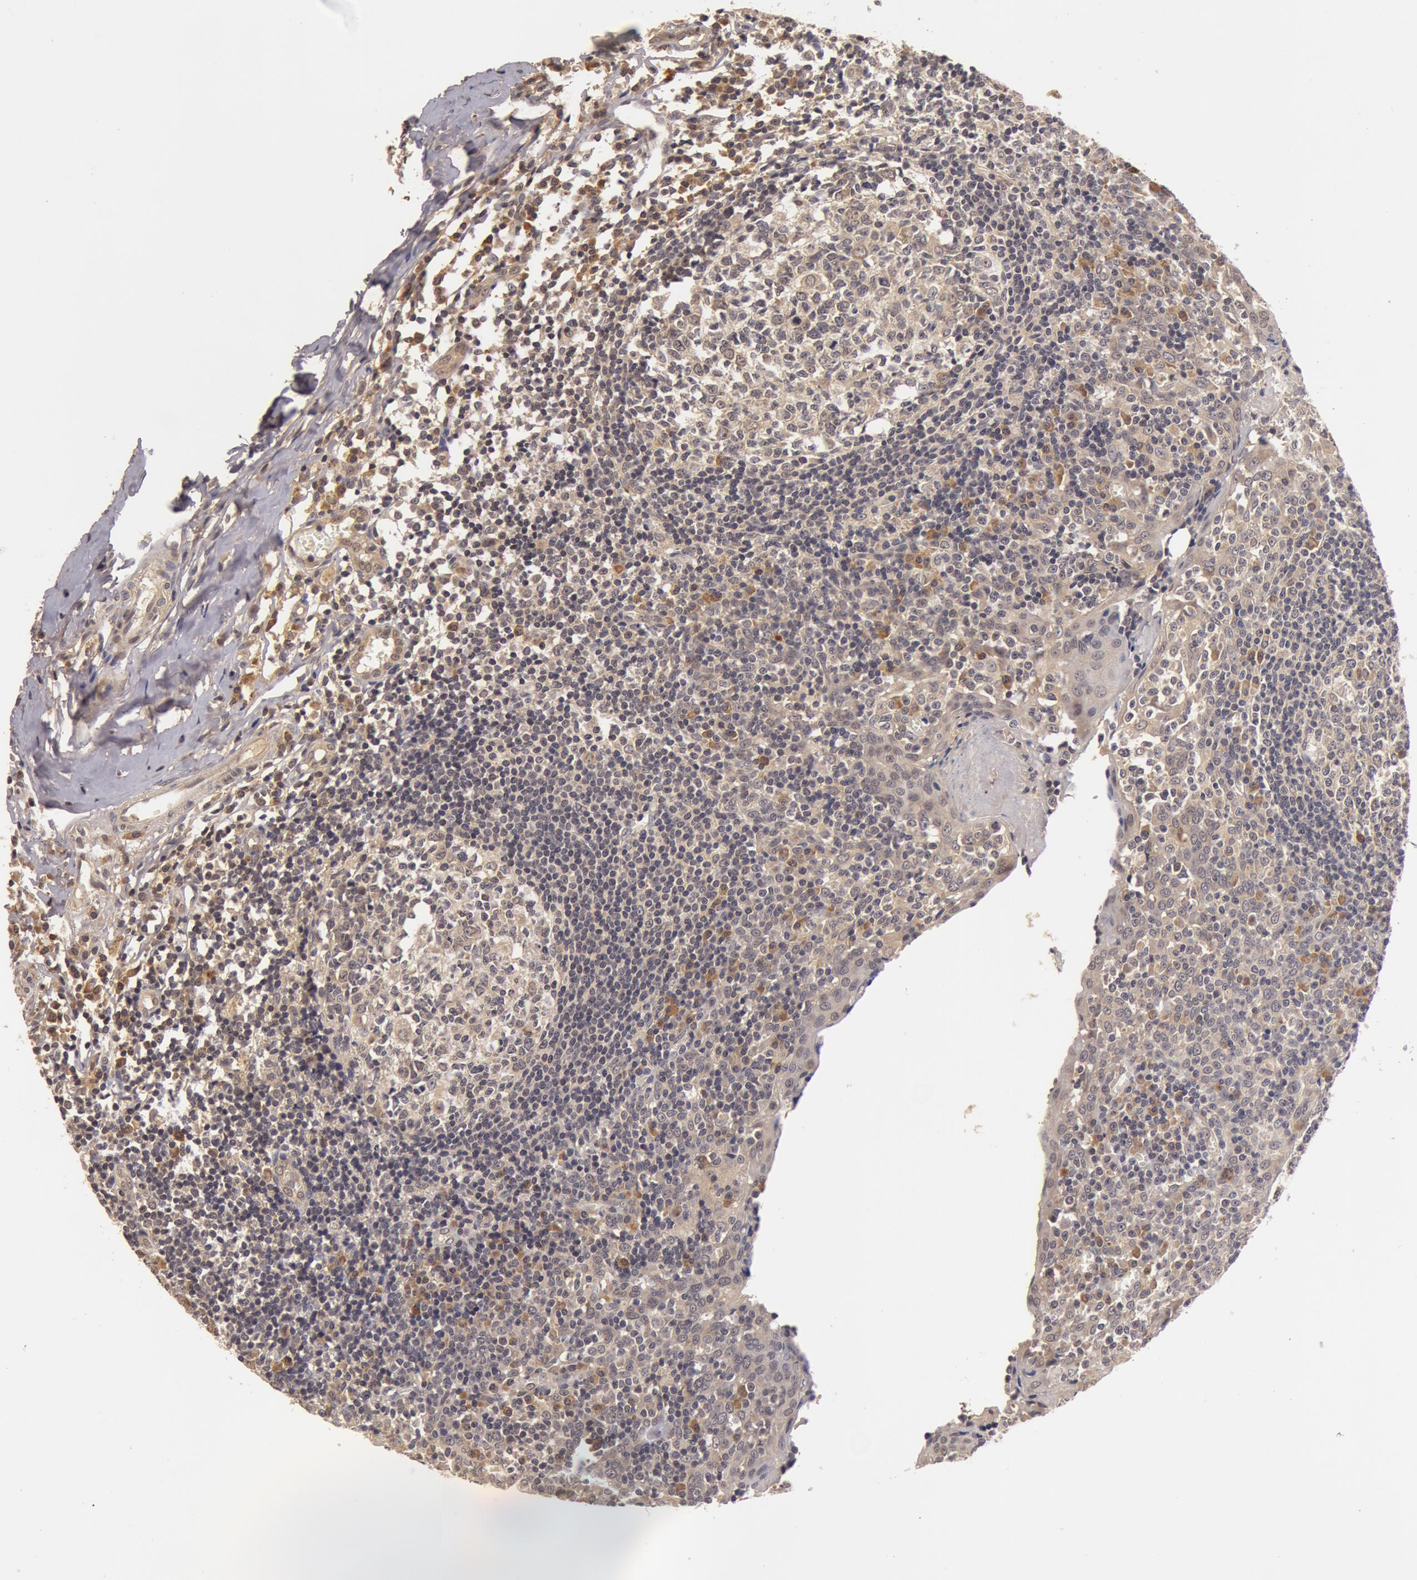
{"staining": {"intensity": "weak", "quantity": ">75%", "location": "cytoplasmic/membranous"}, "tissue": "tonsil", "cell_type": "Germinal center cells", "image_type": "normal", "snomed": [{"axis": "morphology", "description": "Normal tissue, NOS"}, {"axis": "topography", "description": "Tonsil"}], "caption": "High-magnification brightfield microscopy of unremarkable tonsil stained with DAB (3,3'-diaminobenzidine) (brown) and counterstained with hematoxylin (blue). germinal center cells exhibit weak cytoplasmic/membranous staining is seen in about>75% of cells. The protein is stained brown, and the nuclei are stained in blue (DAB IHC with brightfield microscopy, high magnification).", "gene": "BCHE", "patient": {"sex": "female", "age": 41}}